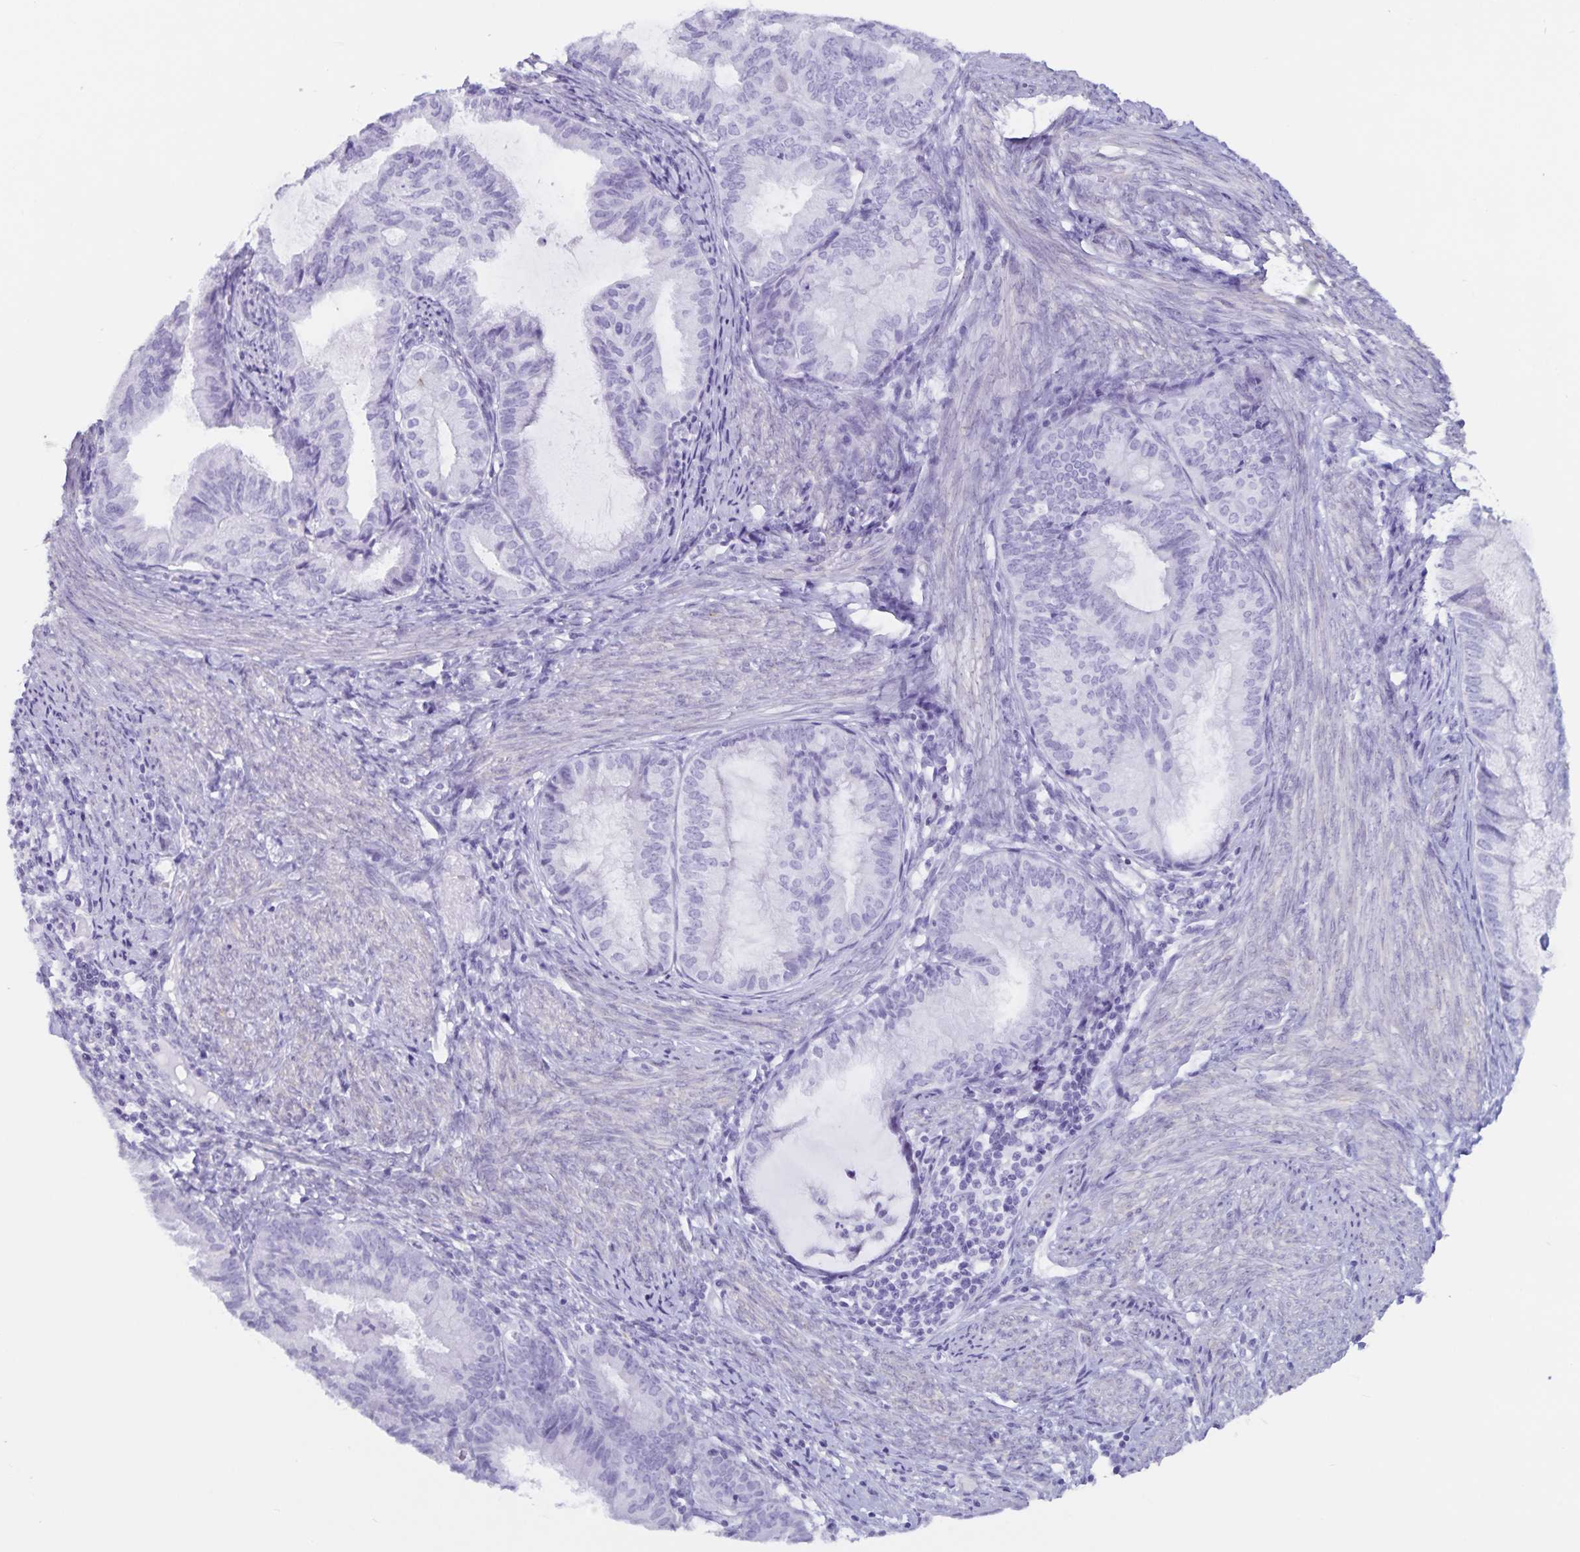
{"staining": {"intensity": "negative", "quantity": "none", "location": "none"}, "tissue": "endometrial cancer", "cell_type": "Tumor cells", "image_type": "cancer", "snomed": [{"axis": "morphology", "description": "Adenocarcinoma, NOS"}, {"axis": "topography", "description": "Endometrium"}], "caption": "Endometrial cancer was stained to show a protein in brown. There is no significant expression in tumor cells.", "gene": "GPR137", "patient": {"sex": "female", "age": 86}}